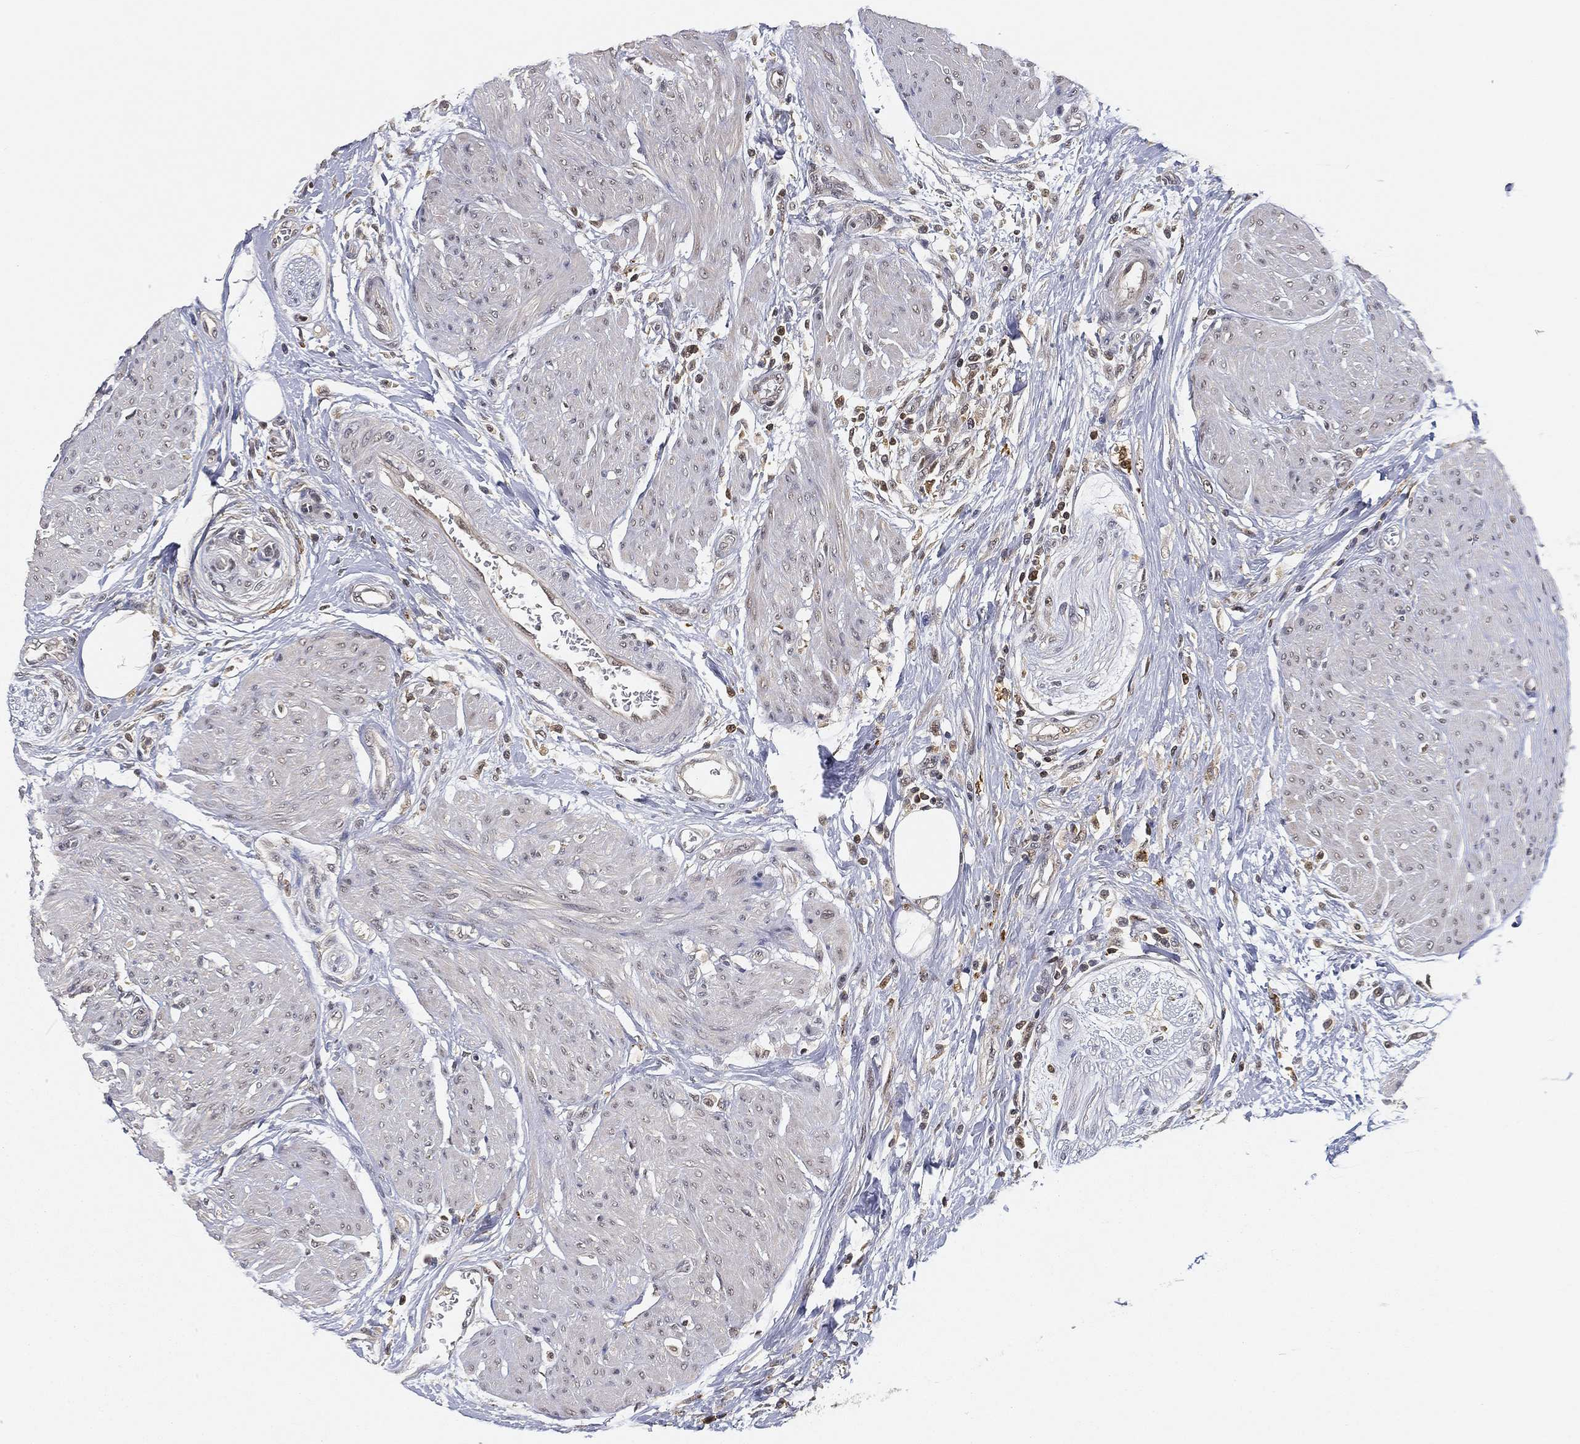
{"staining": {"intensity": "negative", "quantity": "none", "location": "none"}, "tissue": "urothelial cancer", "cell_type": "Tumor cells", "image_type": "cancer", "snomed": [{"axis": "morphology", "description": "Urothelial carcinoma, High grade"}, {"axis": "topography", "description": "Urinary bladder"}], "caption": "Tumor cells show no significant protein staining in high-grade urothelial carcinoma.", "gene": "WDR26", "patient": {"sex": "male", "age": 35}}